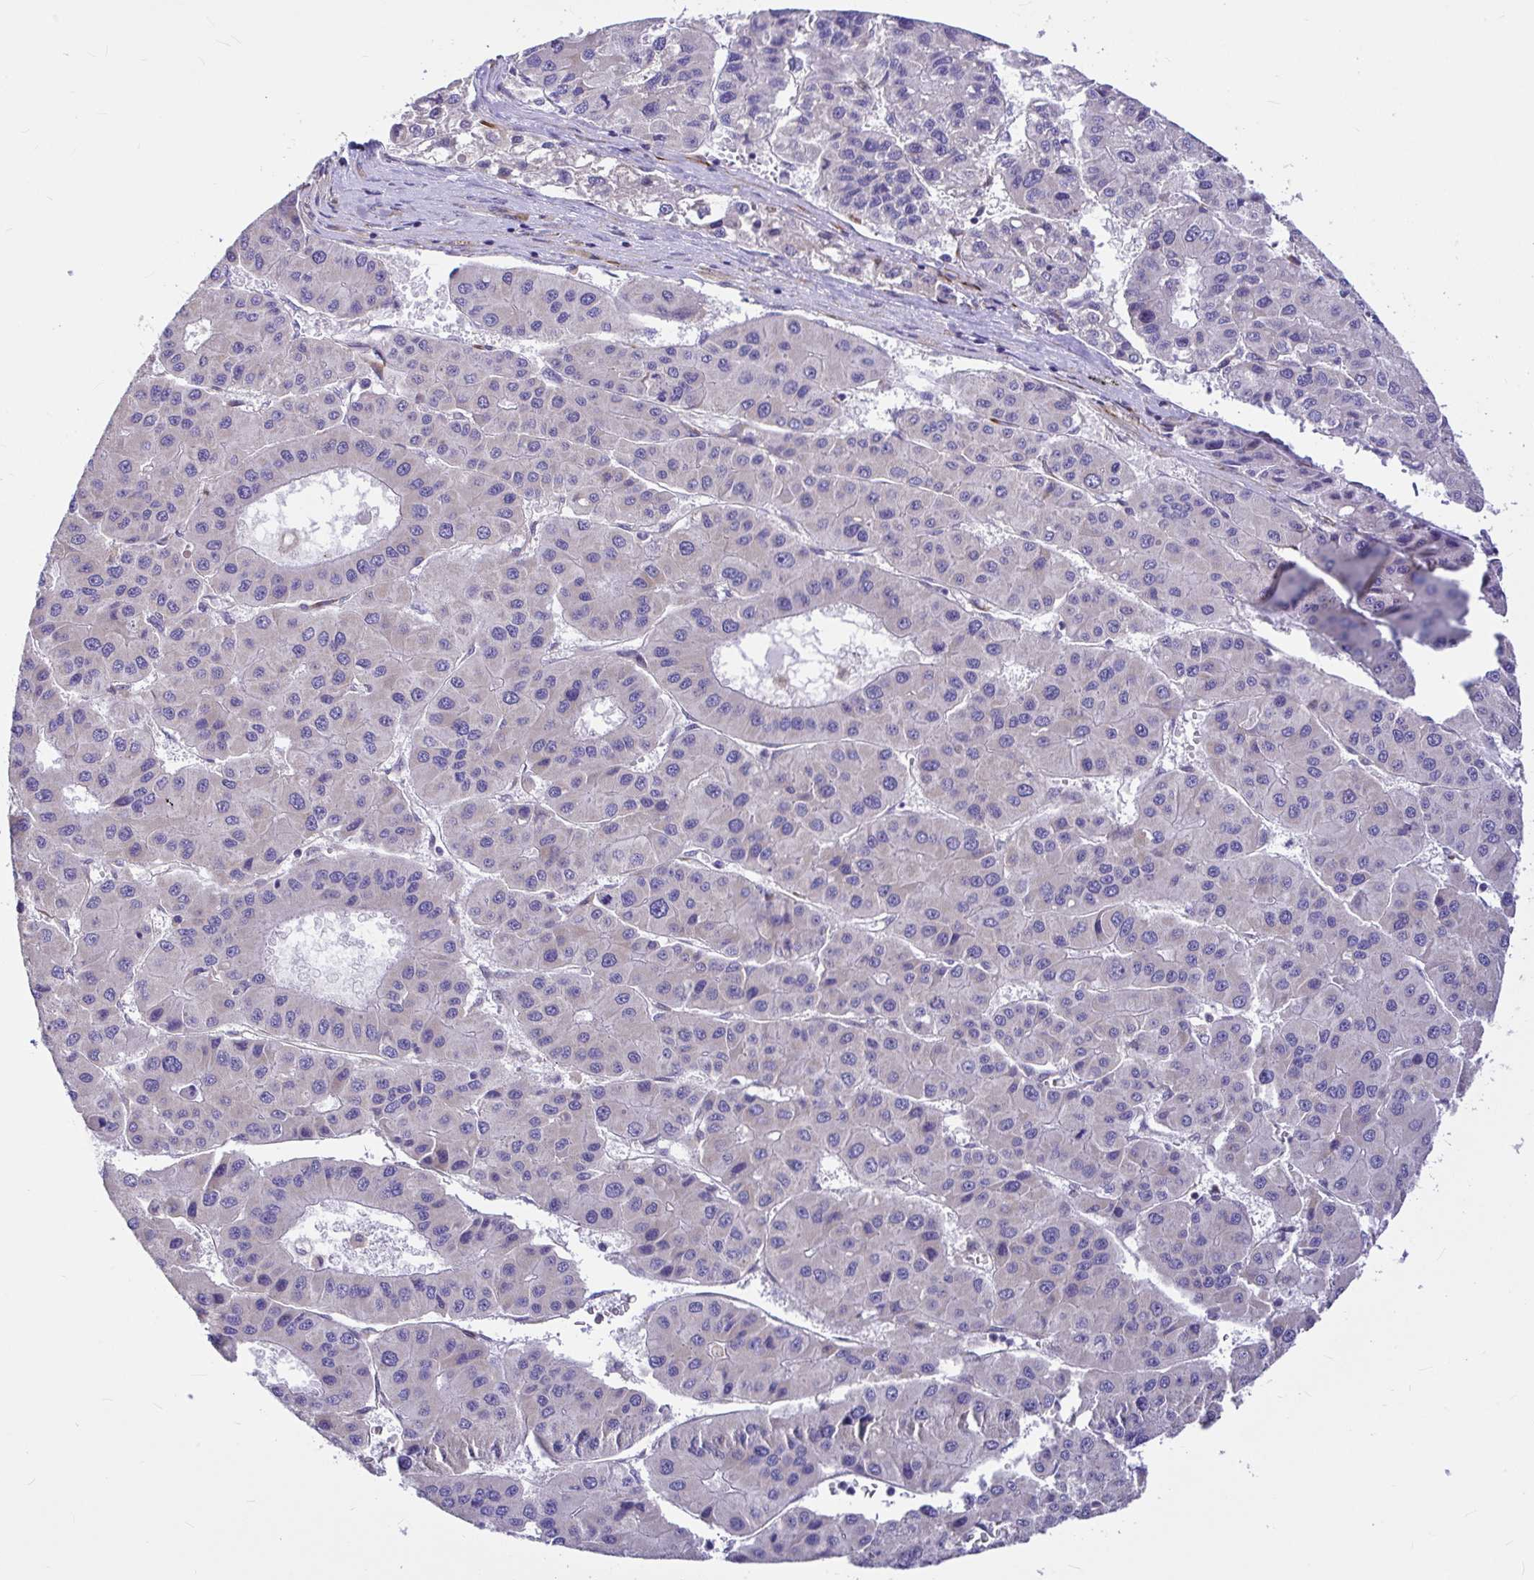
{"staining": {"intensity": "negative", "quantity": "none", "location": "none"}, "tissue": "liver cancer", "cell_type": "Tumor cells", "image_type": "cancer", "snomed": [{"axis": "morphology", "description": "Carcinoma, Hepatocellular, NOS"}, {"axis": "topography", "description": "Liver"}], "caption": "The immunohistochemistry (IHC) image has no significant expression in tumor cells of liver hepatocellular carcinoma tissue. (Brightfield microscopy of DAB immunohistochemistry at high magnification).", "gene": "GABBR2", "patient": {"sex": "male", "age": 73}}